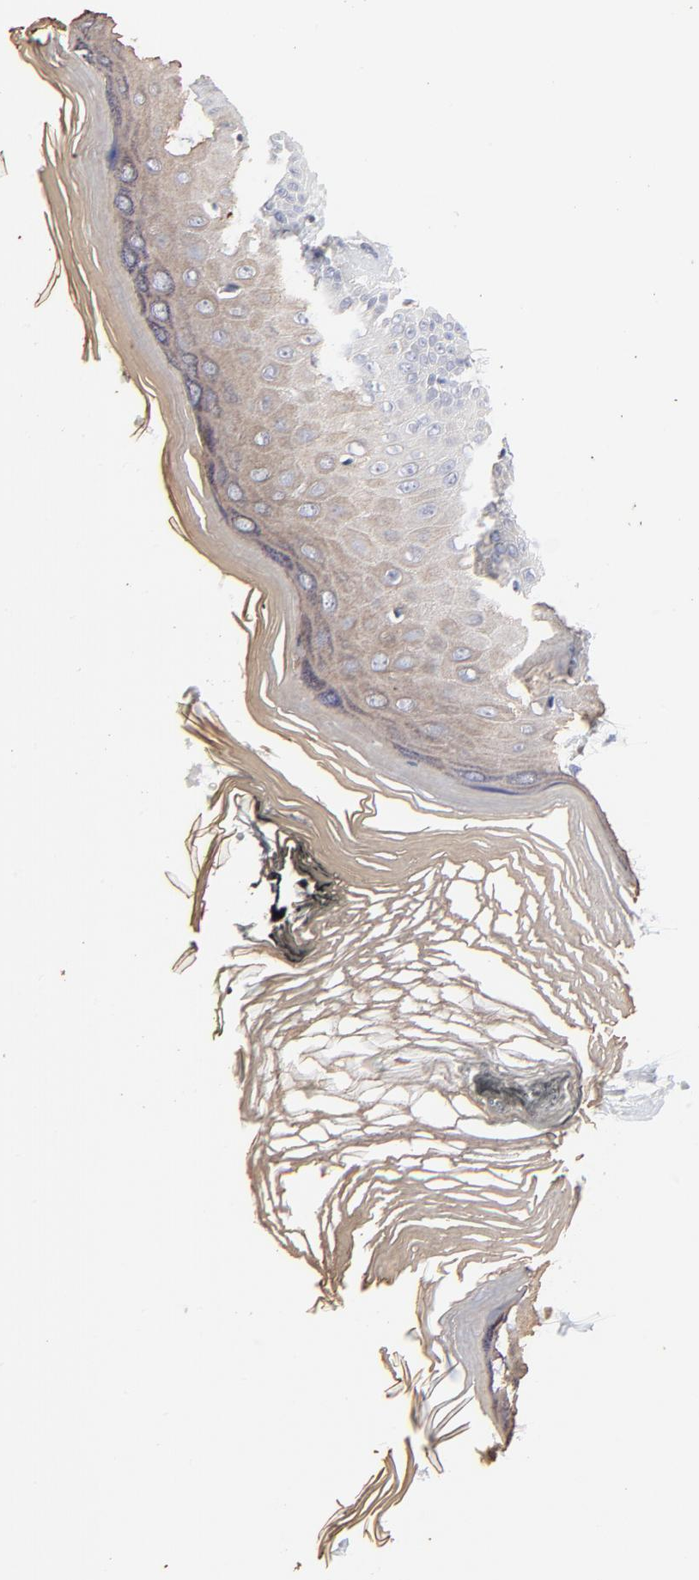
{"staining": {"intensity": "negative", "quantity": "none", "location": "none"}, "tissue": "skin", "cell_type": "Epidermal cells", "image_type": "normal", "snomed": [{"axis": "morphology", "description": "Normal tissue, NOS"}, {"axis": "morphology", "description": "Inflammation, NOS"}, {"axis": "topography", "description": "Soft tissue"}, {"axis": "topography", "description": "Anal"}], "caption": "This histopathology image is of normal skin stained with immunohistochemistry to label a protein in brown with the nuclei are counter-stained blue. There is no staining in epidermal cells. The staining was performed using DAB to visualize the protein expression in brown, while the nuclei were stained in blue with hematoxylin (Magnification: 20x).", "gene": "AADAC", "patient": {"sex": "female", "age": 15}}